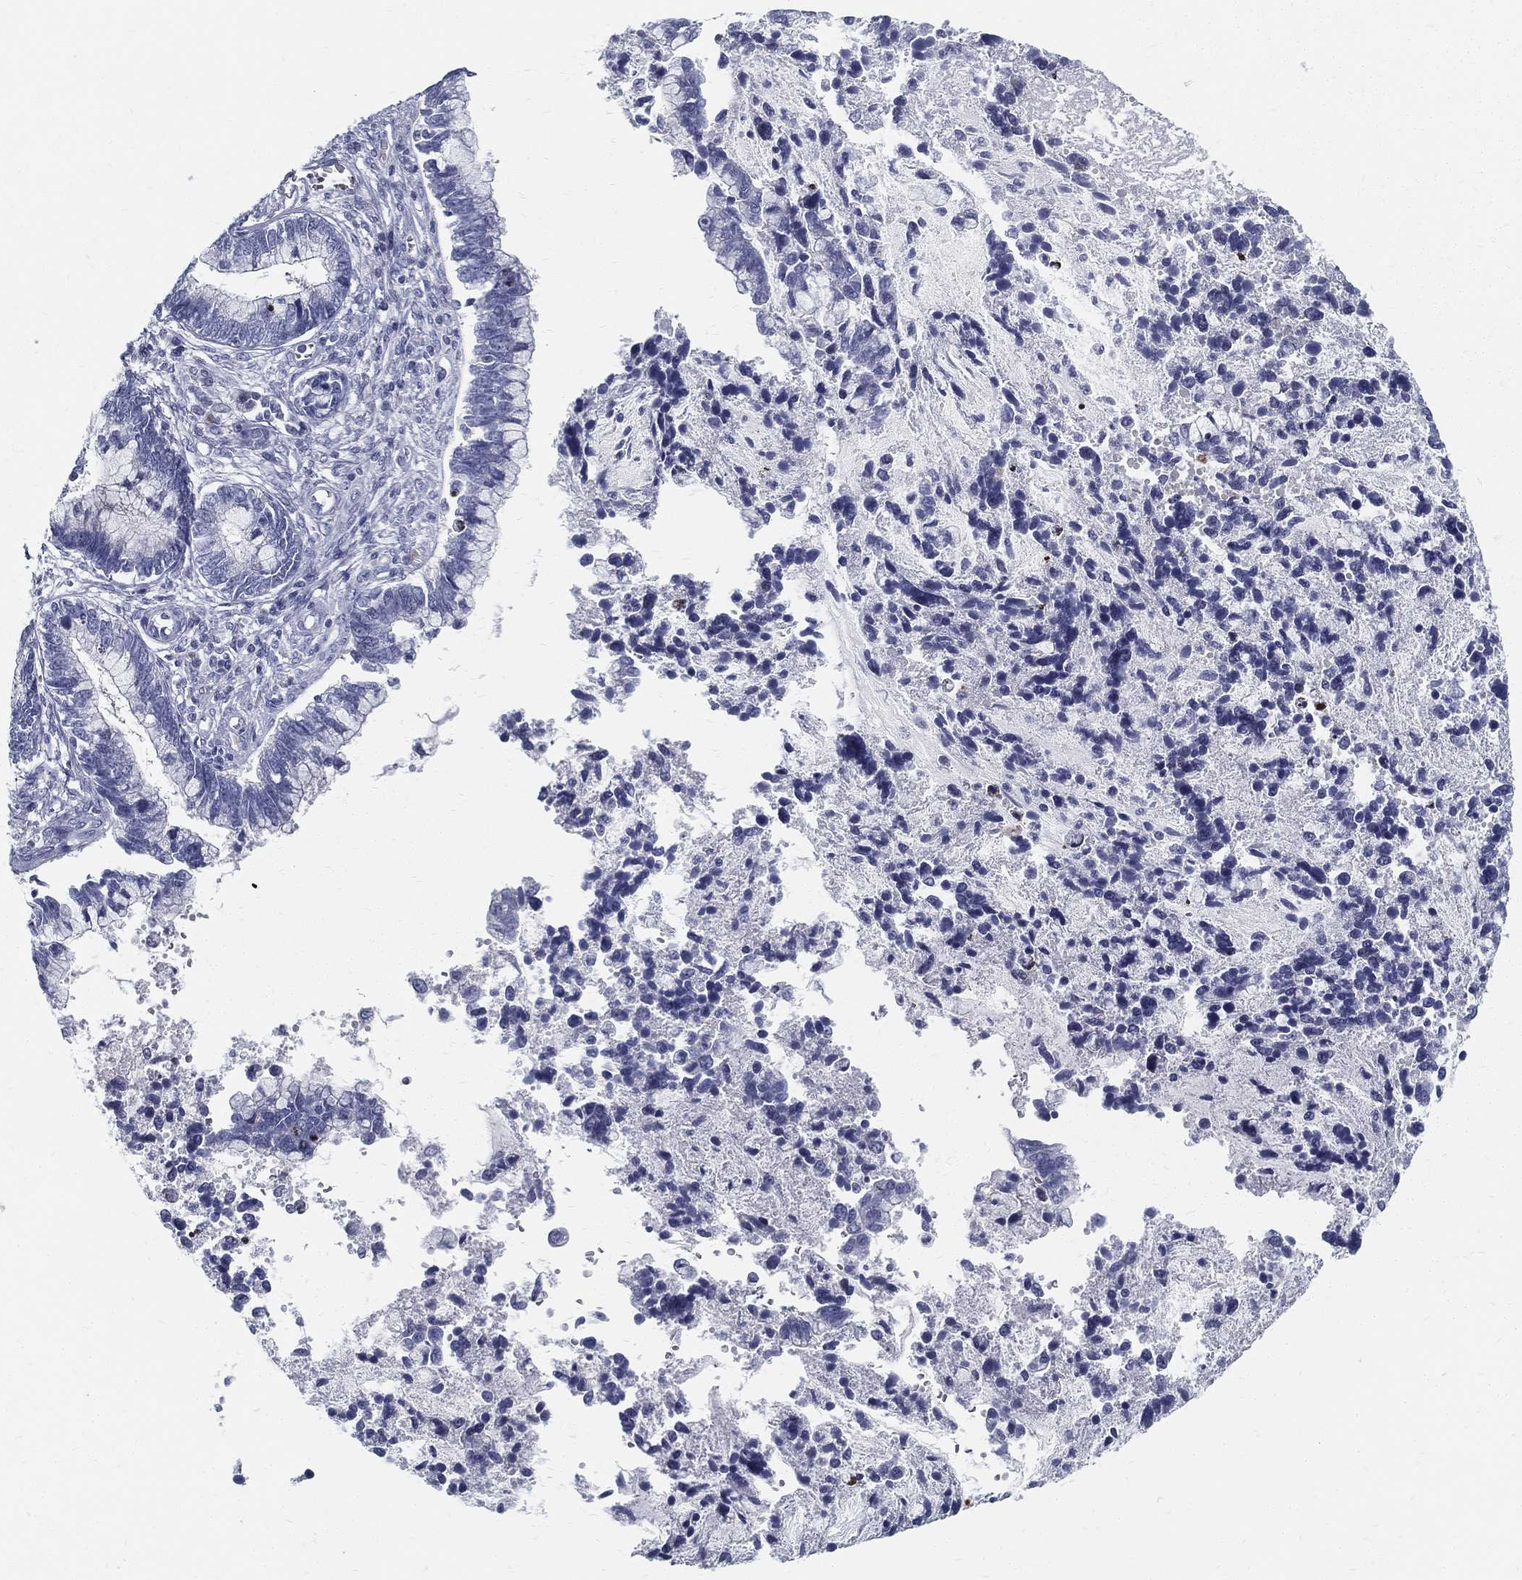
{"staining": {"intensity": "negative", "quantity": "none", "location": "none"}, "tissue": "cervical cancer", "cell_type": "Tumor cells", "image_type": "cancer", "snomed": [{"axis": "morphology", "description": "Adenocarcinoma, NOS"}, {"axis": "topography", "description": "Cervix"}], "caption": "This is a photomicrograph of IHC staining of adenocarcinoma (cervical), which shows no positivity in tumor cells.", "gene": "SPPL2C", "patient": {"sex": "female", "age": 44}}